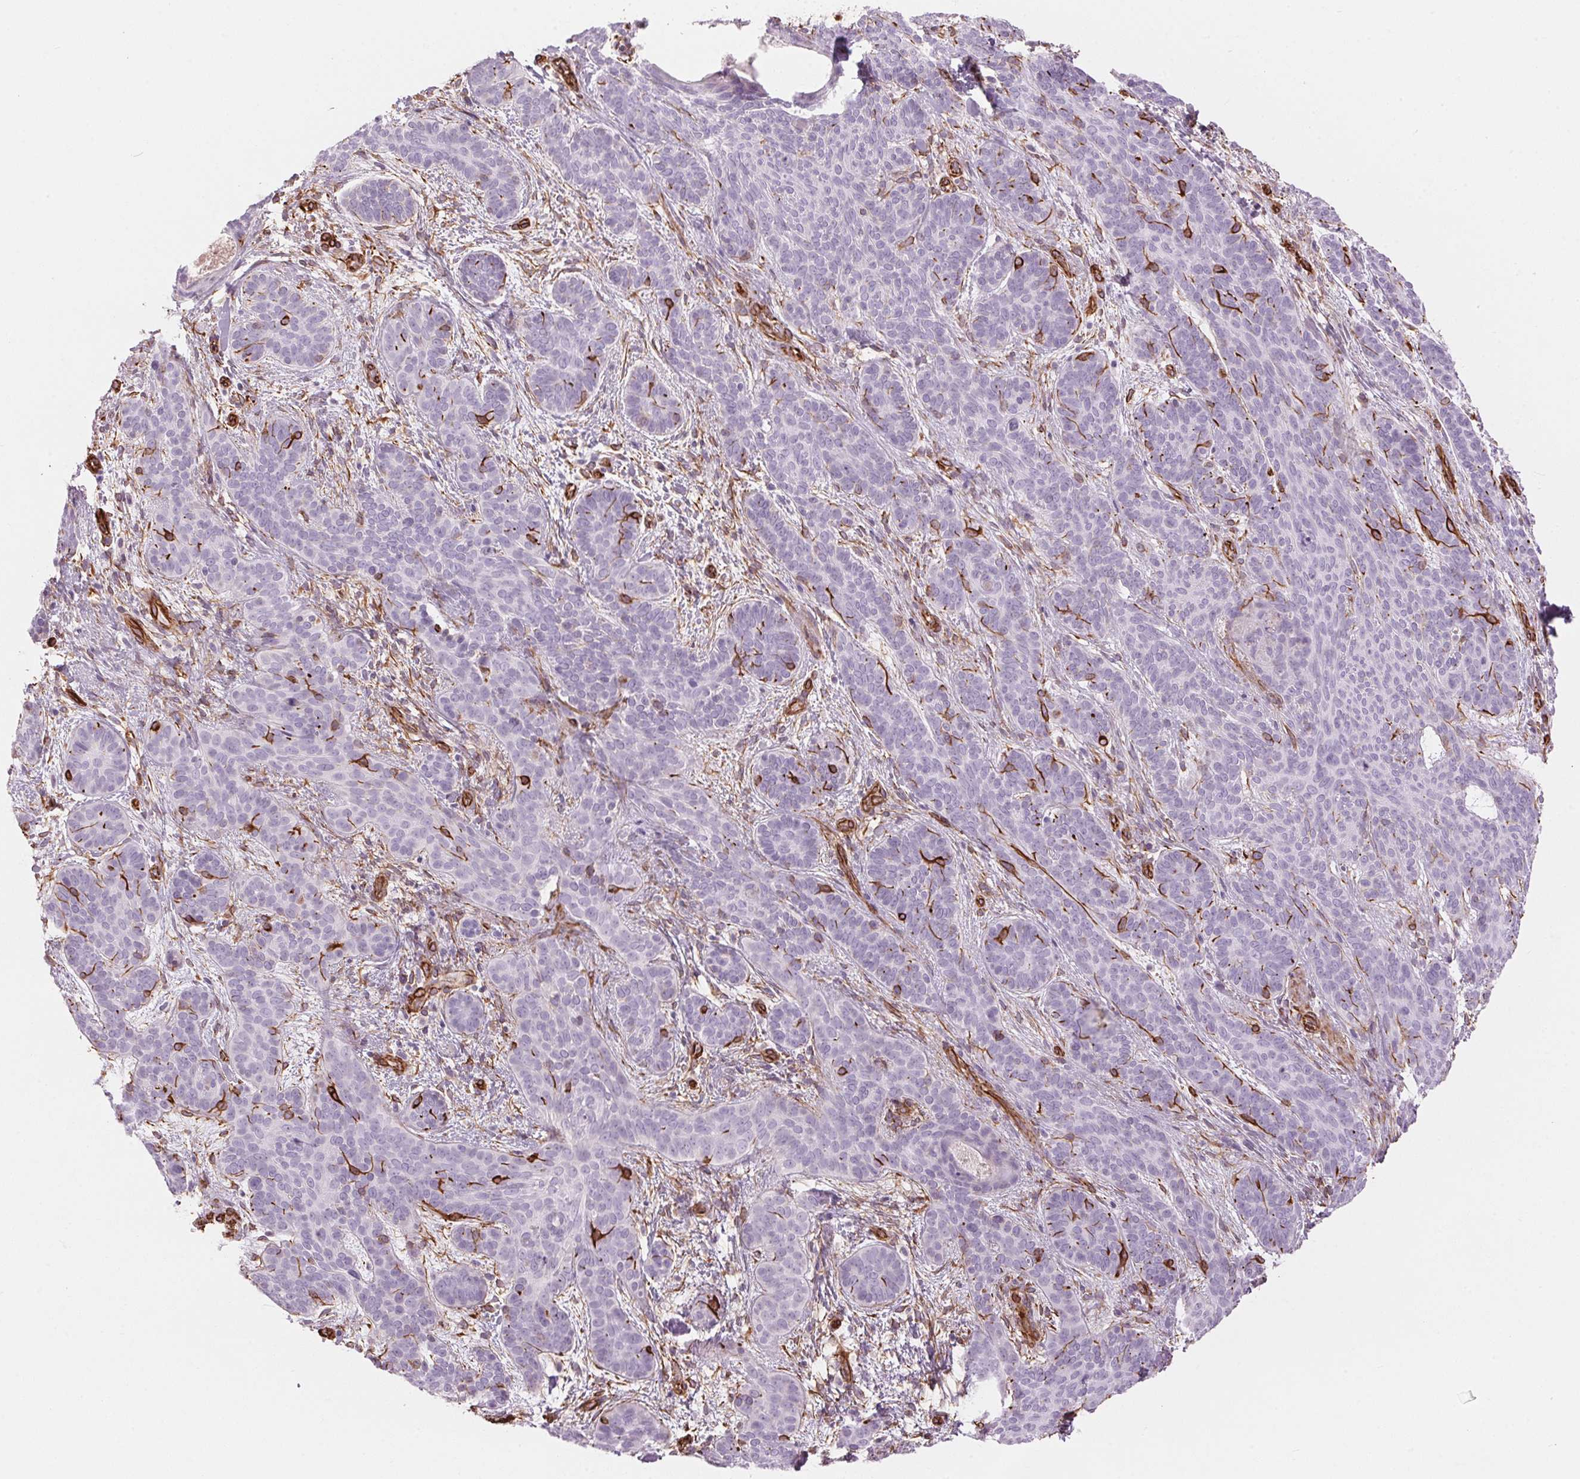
{"staining": {"intensity": "negative", "quantity": "none", "location": "none"}, "tissue": "skin cancer", "cell_type": "Tumor cells", "image_type": "cancer", "snomed": [{"axis": "morphology", "description": "Basal cell carcinoma"}, {"axis": "topography", "description": "Skin"}], "caption": "A photomicrograph of basal cell carcinoma (skin) stained for a protein displays no brown staining in tumor cells.", "gene": "CLPS", "patient": {"sex": "female", "age": 82}}